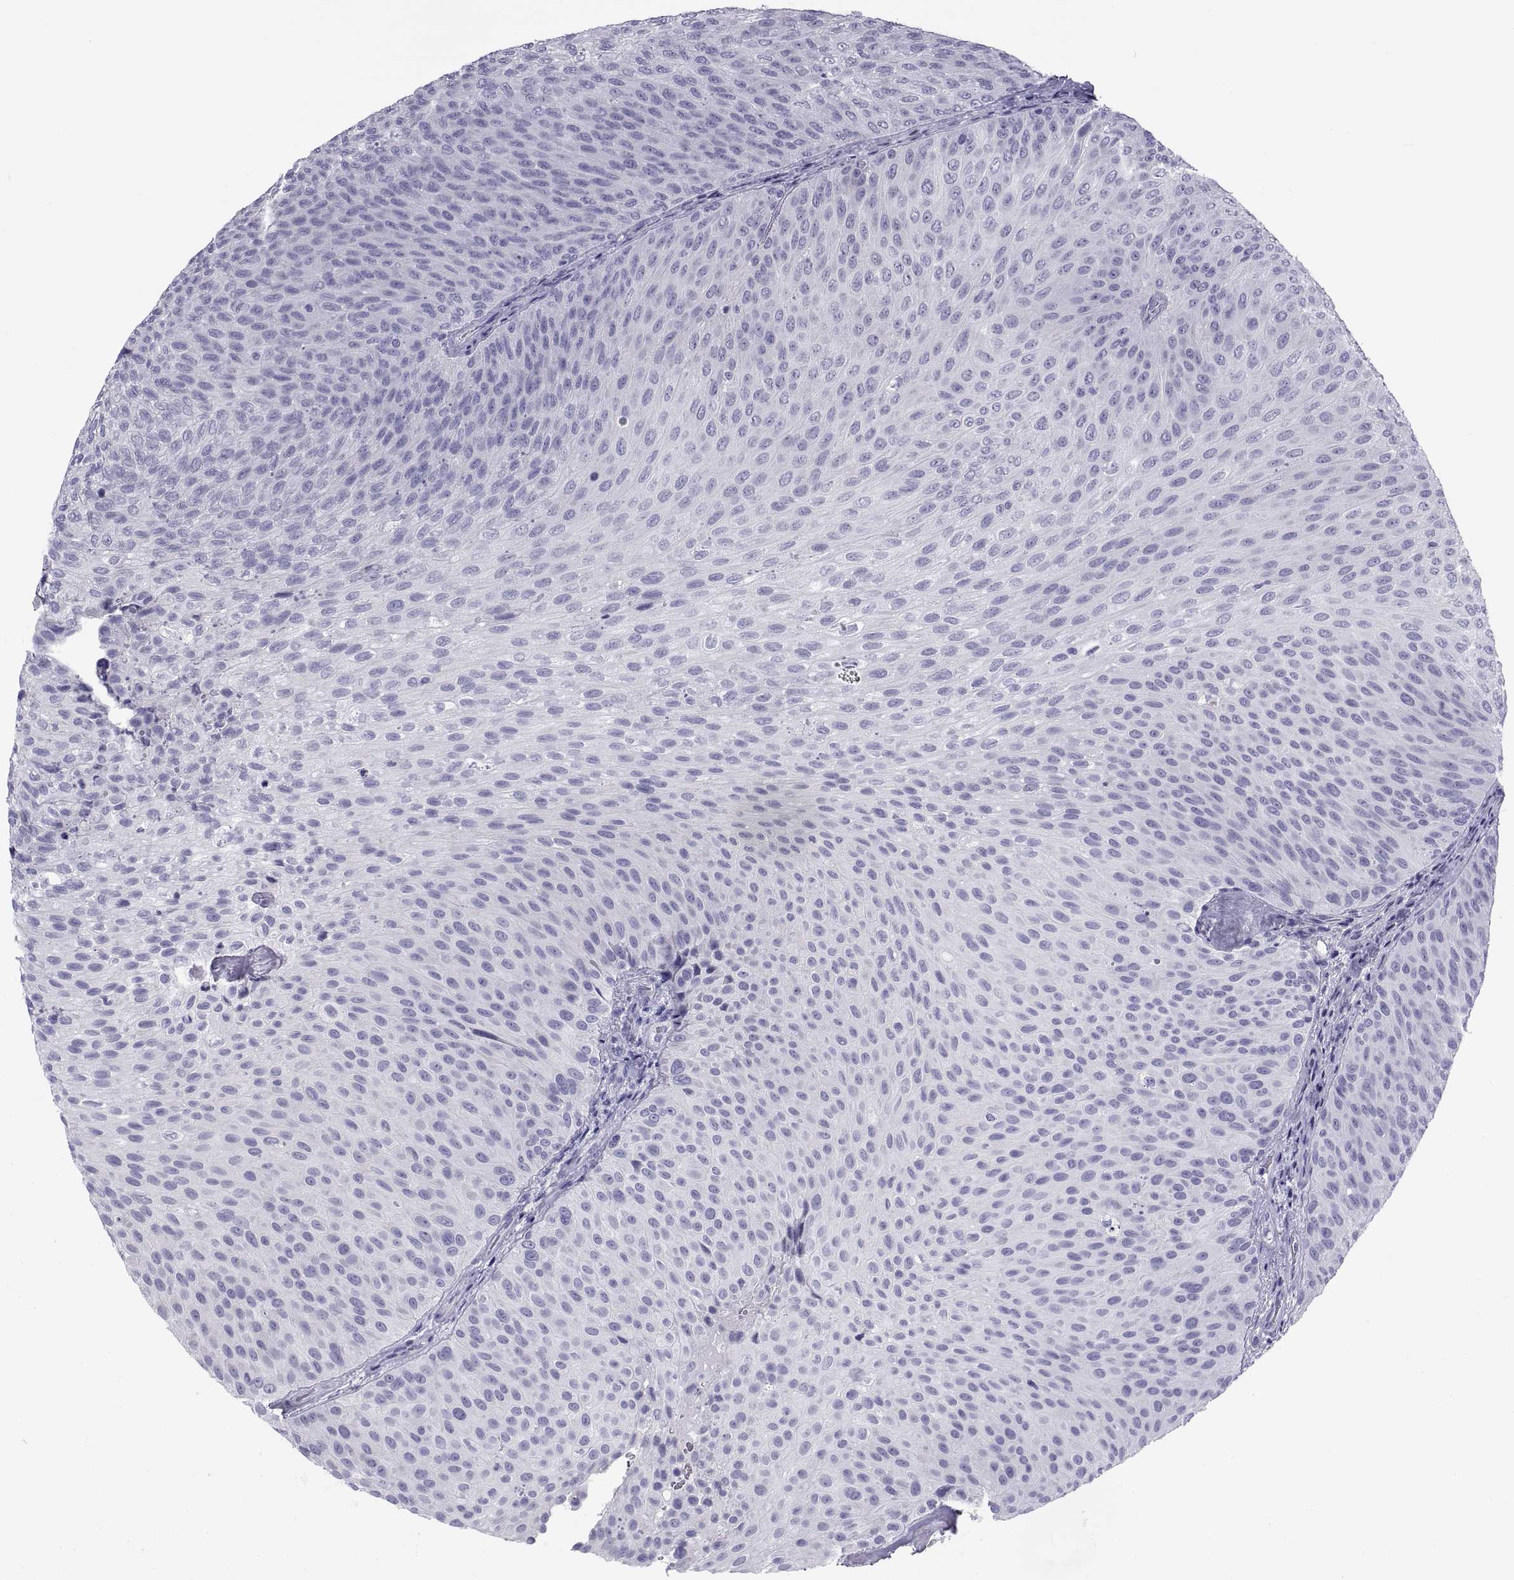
{"staining": {"intensity": "negative", "quantity": "none", "location": "none"}, "tissue": "urothelial cancer", "cell_type": "Tumor cells", "image_type": "cancer", "snomed": [{"axis": "morphology", "description": "Urothelial carcinoma, Low grade"}, {"axis": "topography", "description": "Urinary bladder"}], "caption": "IHC image of human urothelial cancer stained for a protein (brown), which demonstrates no staining in tumor cells.", "gene": "NPTX2", "patient": {"sex": "male", "age": 78}}